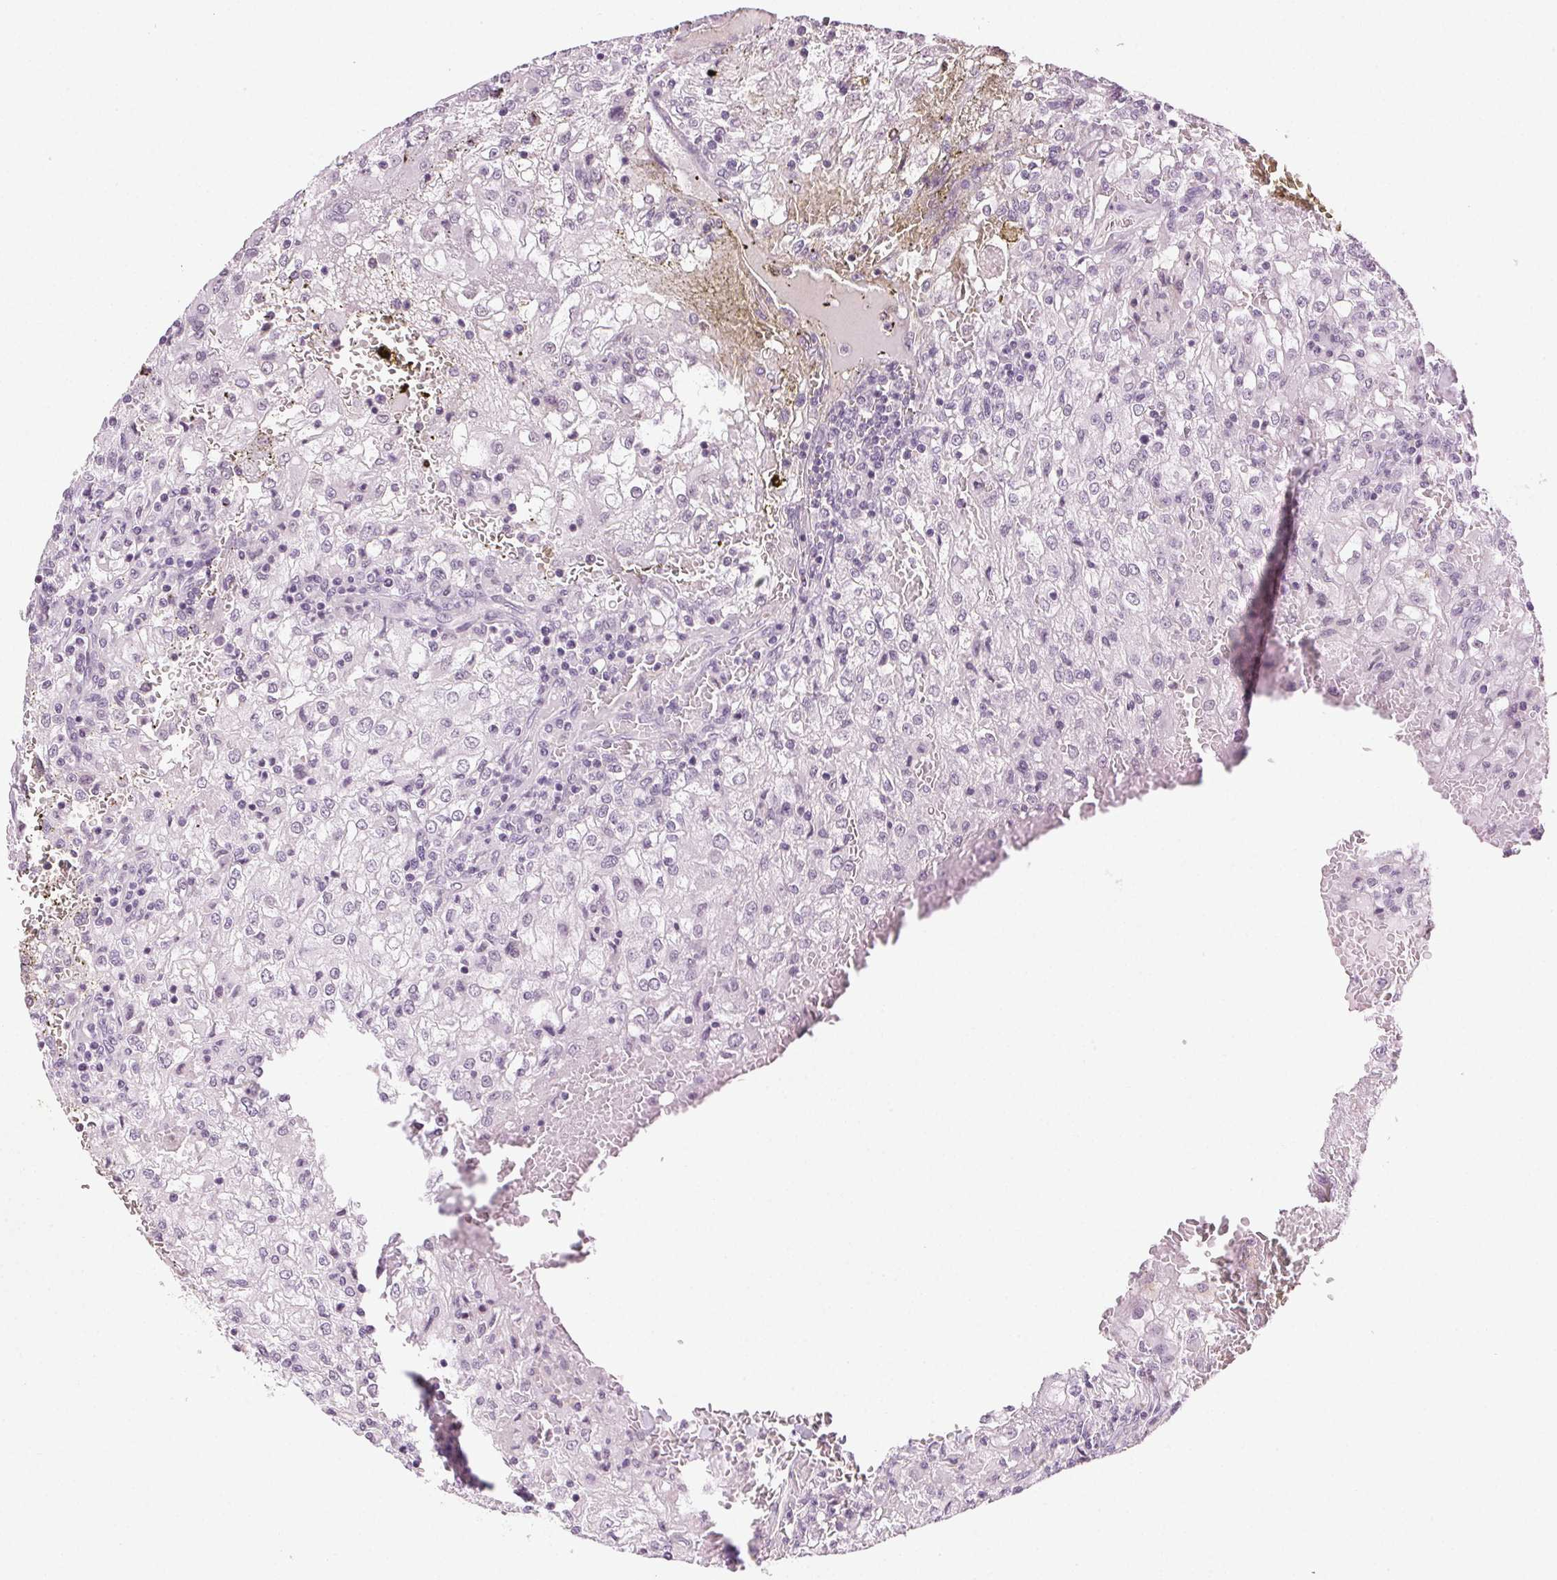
{"staining": {"intensity": "negative", "quantity": "none", "location": "none"}, "tissue": "renal cancer", "cell_type": "Tumor cells", "image_type": "cancer", "snomed": [{"axis": "morphology", "description": "Adenocarcinoma, NOS"}, {"axis": "topography", "description": "Kidney"}], "caption": "A photomicrograph of renal adenocarcinoma stained for a protein shows no brown staining in tumor cells.", "gene": "AIF1L", "patient": {"sex": "female", "age": 74}}